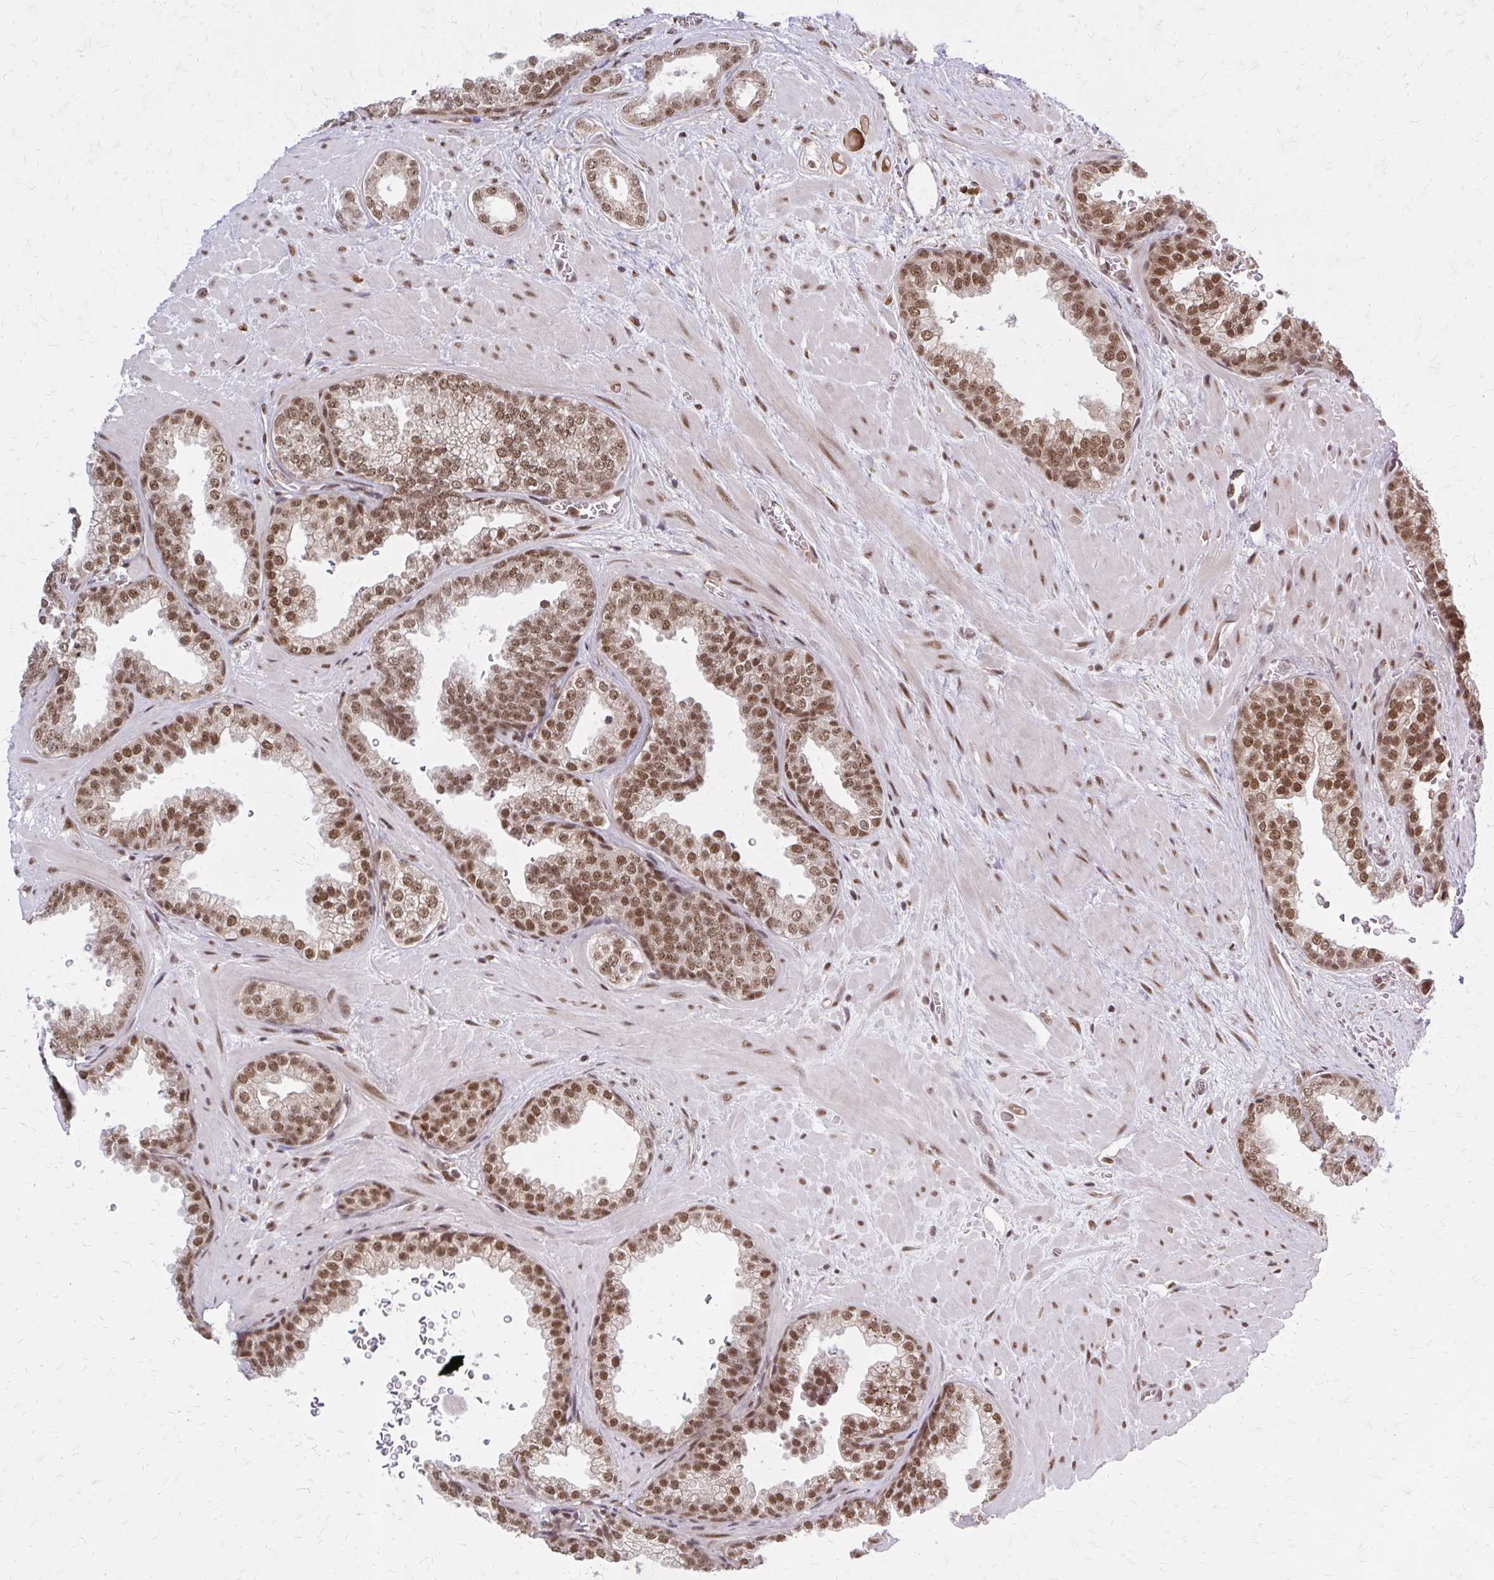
{"staining": {"intensity": "moderate", "quantity": ">75%", "location": "nuclear"}, "tissue": "prostate cancer", "cell_type": "Tumor cells", "image_type": "cancer", "snomed": [{"axis": "morphology", "description": "Adenocarcinoma, High grade"}, {"axis": "topography", "description": "Prostate"}], "caption": "Brown immunohistochemical staining in human prostate cancer (adenocarcinoma (high-grade)) displays moderate nuclear expression in about >75% of tumor cells.", "gene": "HDAC3", "patient": {"sex": "male", "age": 58}}